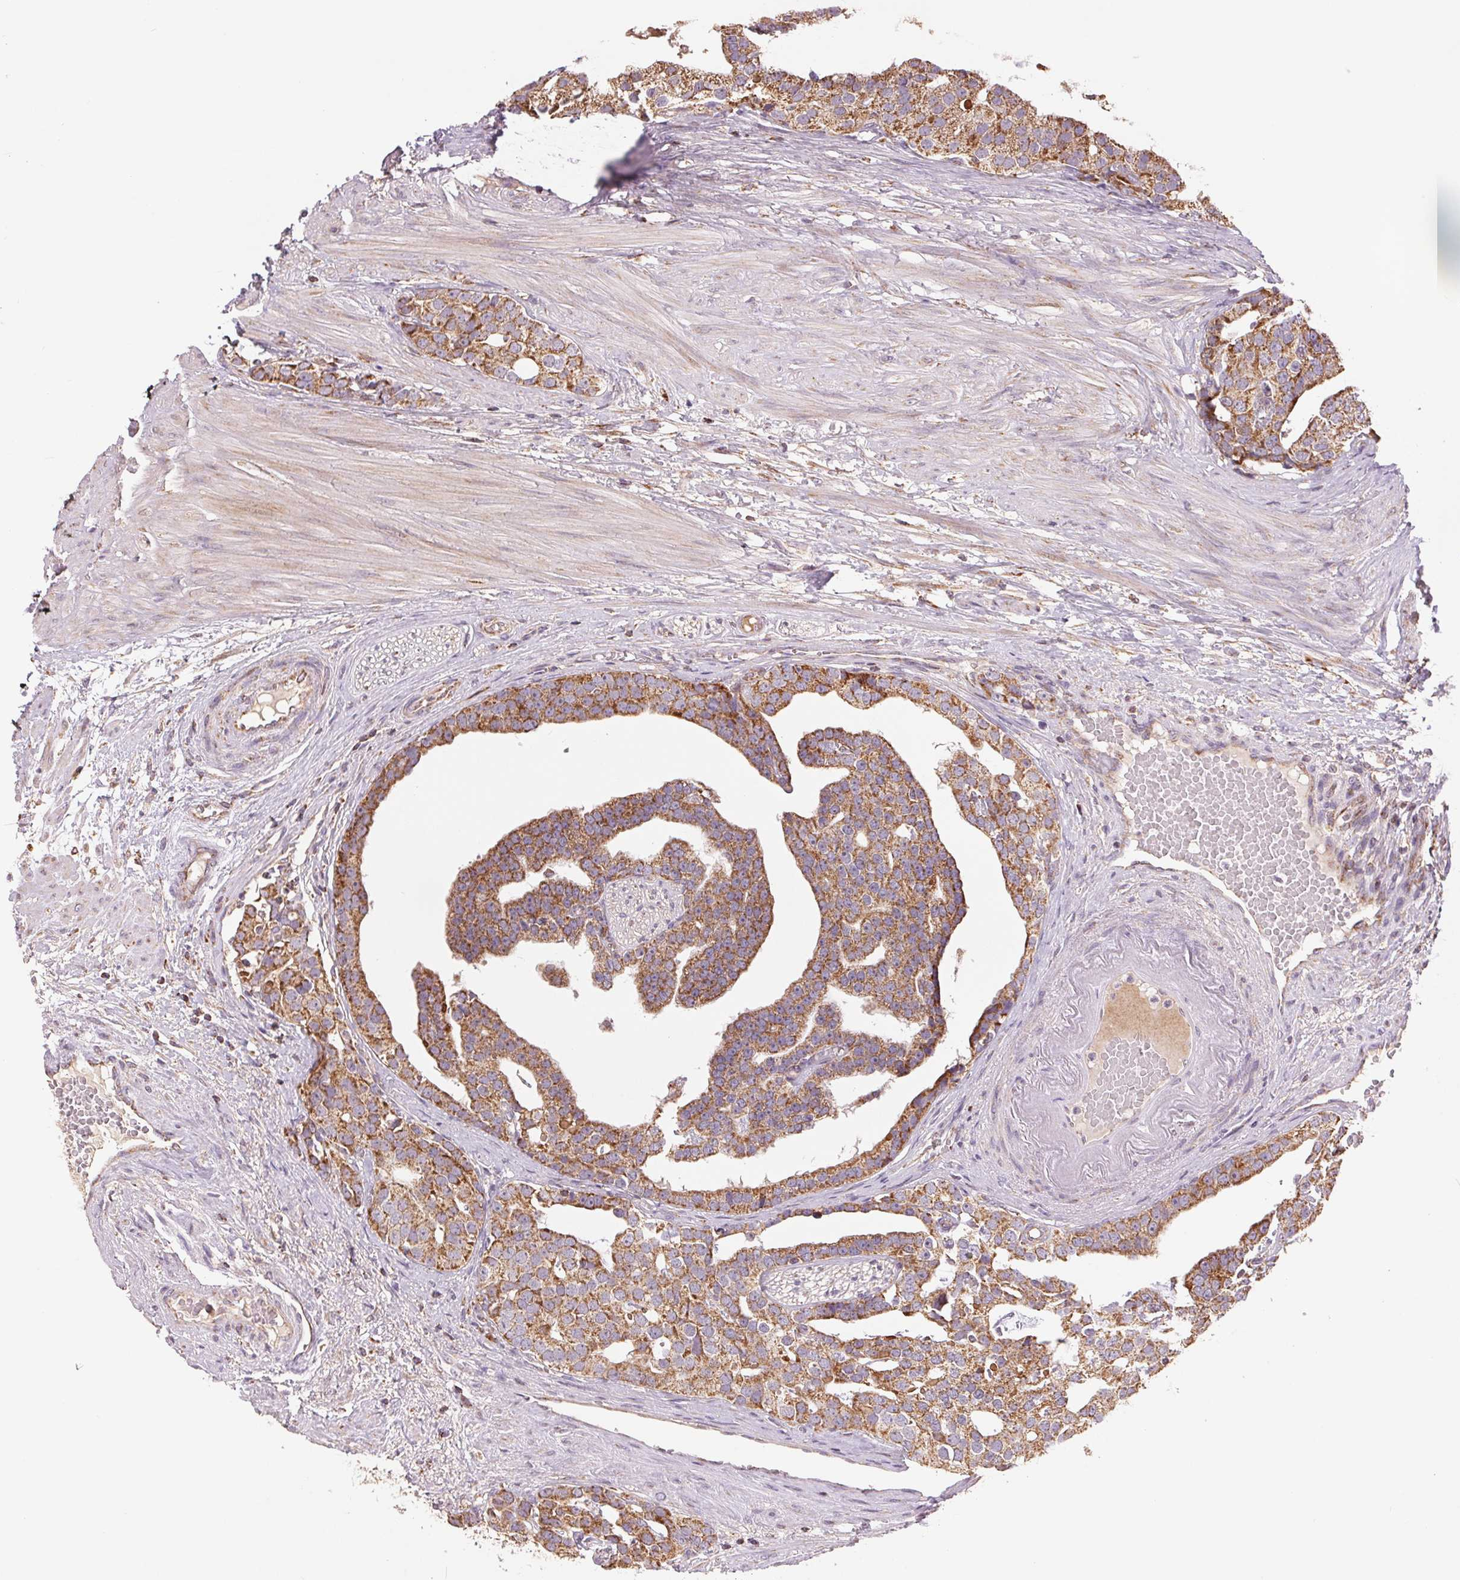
{"staining": {"intensity": "moderate", "quantity": ">75%", "location": "cytoplasmic/membranous"}, "tissue": "prostate cancer", "cell_type": "Tumor cells", "image_type": "cancer", "snomed": [{"axis": "morphology", "description": "Adenocarcinoma, High grade"}, {"axis": "topography", "description": "Prostate"}], "caption": "DAB immunohistochemical staining of human prostate cancer (adenocarcinoma (high-grade)) displays moderate cytoplasmic/membranous protein expression in about >75% of tumor cells.", "gene": "DGUOK", "patient": {"sex": "male", "age": 71}}